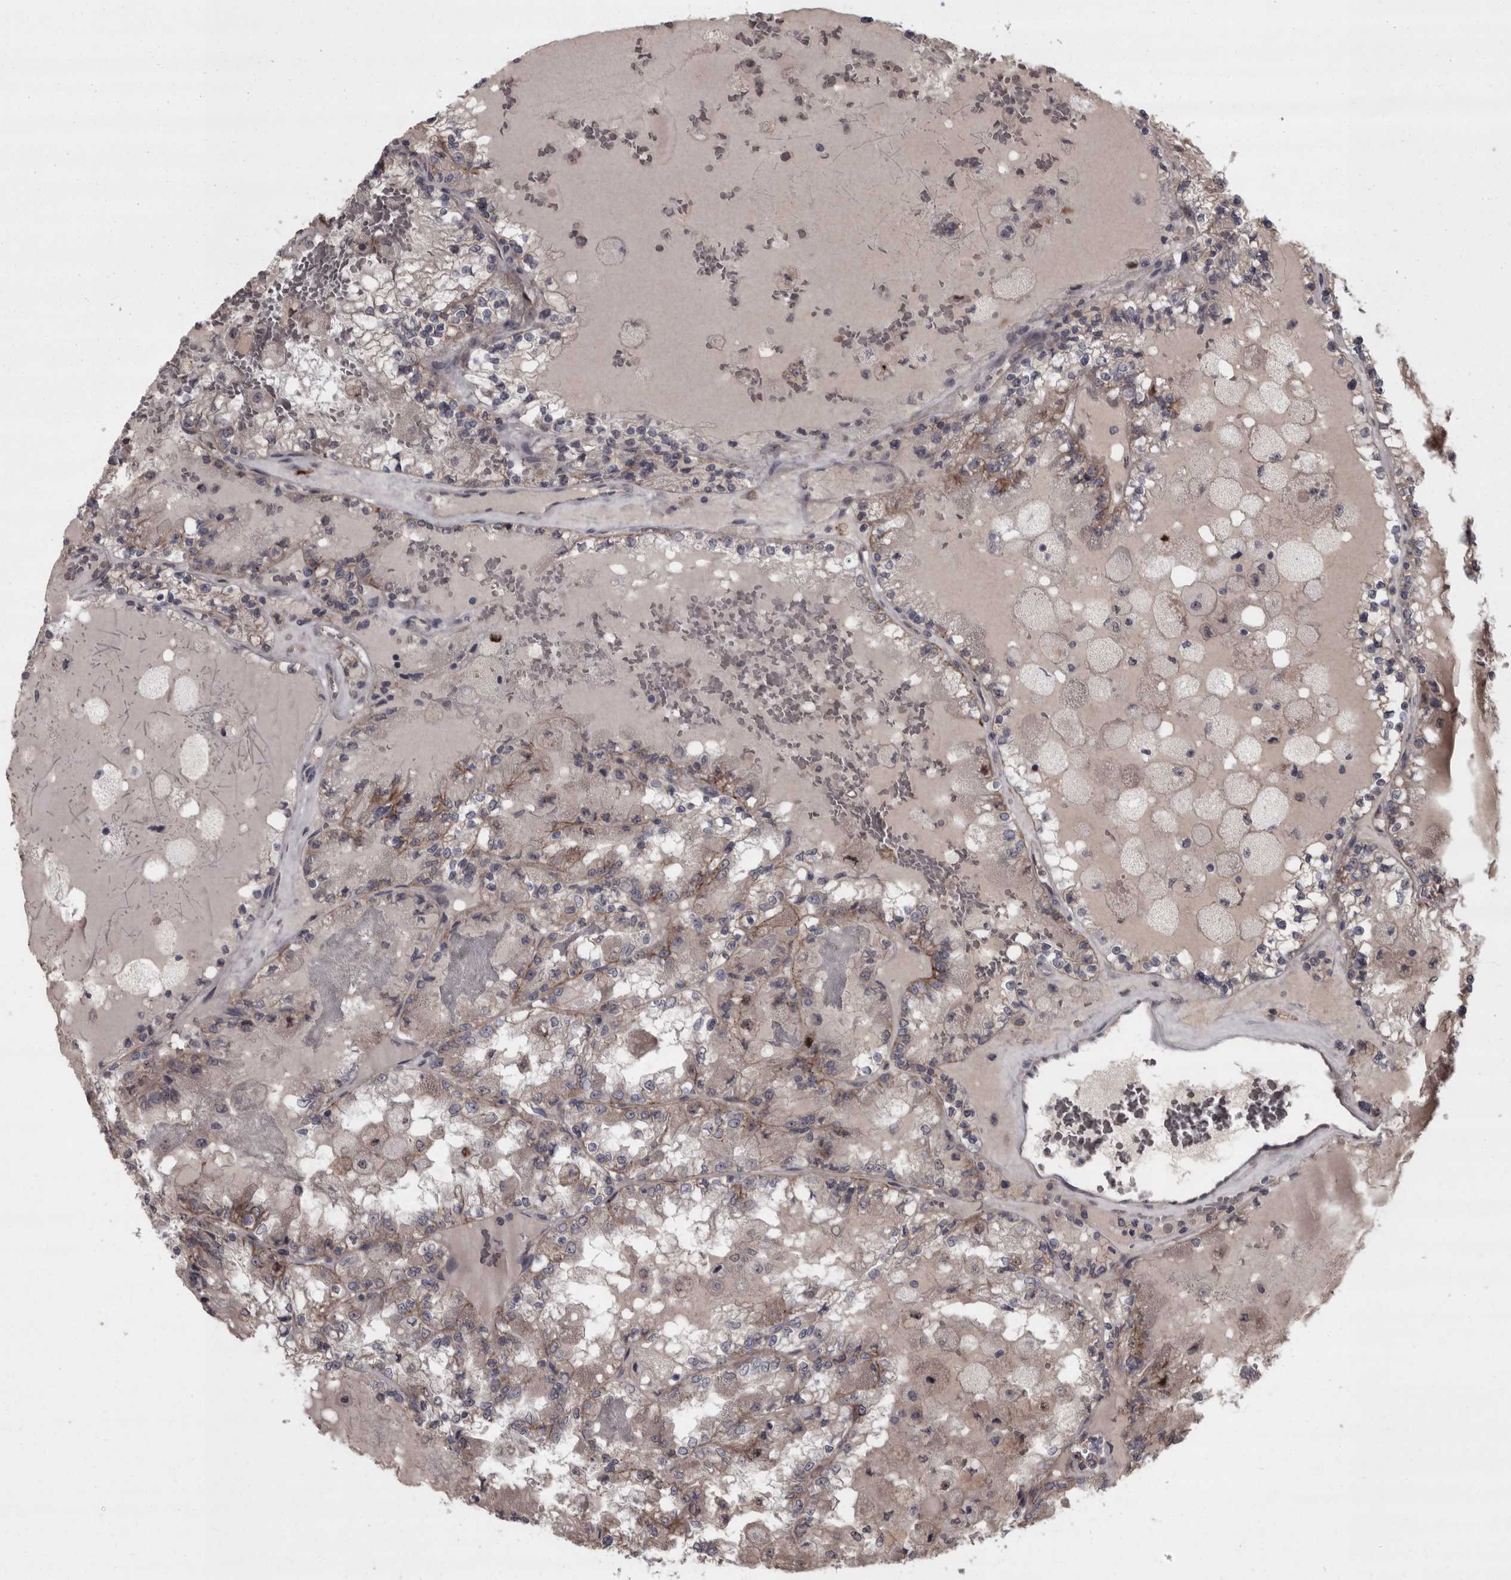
{"staining": {"intensity": "weak", "quantity": "25%-75%", "location": "cytoplasmic/membranous"}, "tissue": "renal cancer", "cell_type": "Tumor cells", "image_type": "cancer", "snomed": [{"axis": "morphology", "description": "Adenocarcinoma, NOS"}, {"axis": "topography", "description": "Kidney"}], "caption": "DAB (3,3'-diaminobenzidine) immunohistochemical staining of human renal cancer exhibits weak cytoplasmic/membranous protein expression in approximately 25%-75% of tumor cells.", "gene": "PCDH17", "patient": {"sex": "female", "age": 56}}